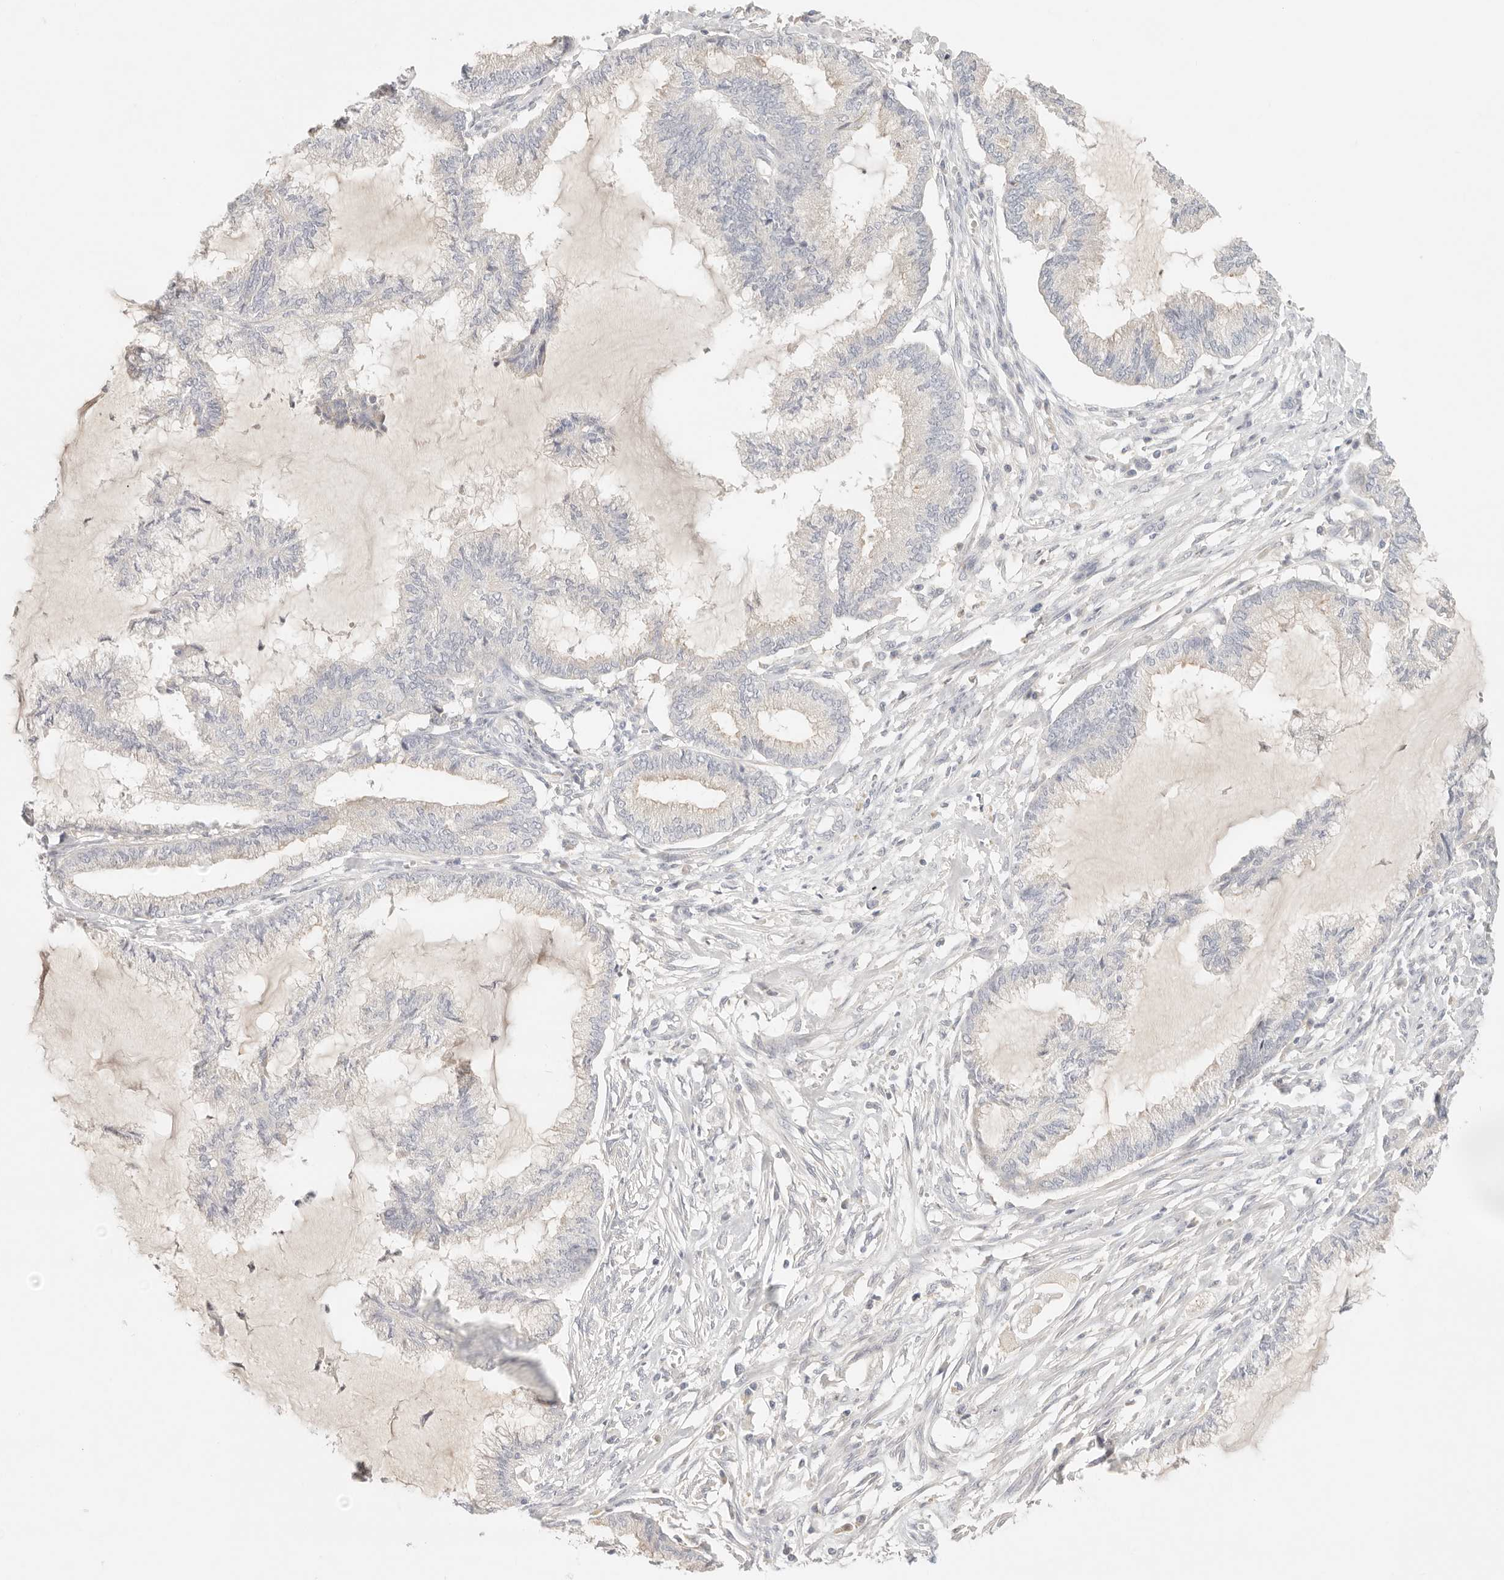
{"staining": {"intensity": "negative", "quantity": "none", "location": "none"}, "tissue": "endometrial cancer", "cell_type": "Tumor cells", "image_type": "cancer", "snomed": [{"axis": "morphology", "description": "Adenocarcinoma, NOS"}, {"axis": "topography", "description": "Endometrium"}], "caption": "The photomicrograph reveals no significant staining in tumor cells of adenocarcinoma (endometrial).", "gene": "CEP120", "patient": {"sex": "female", "age": 86}}